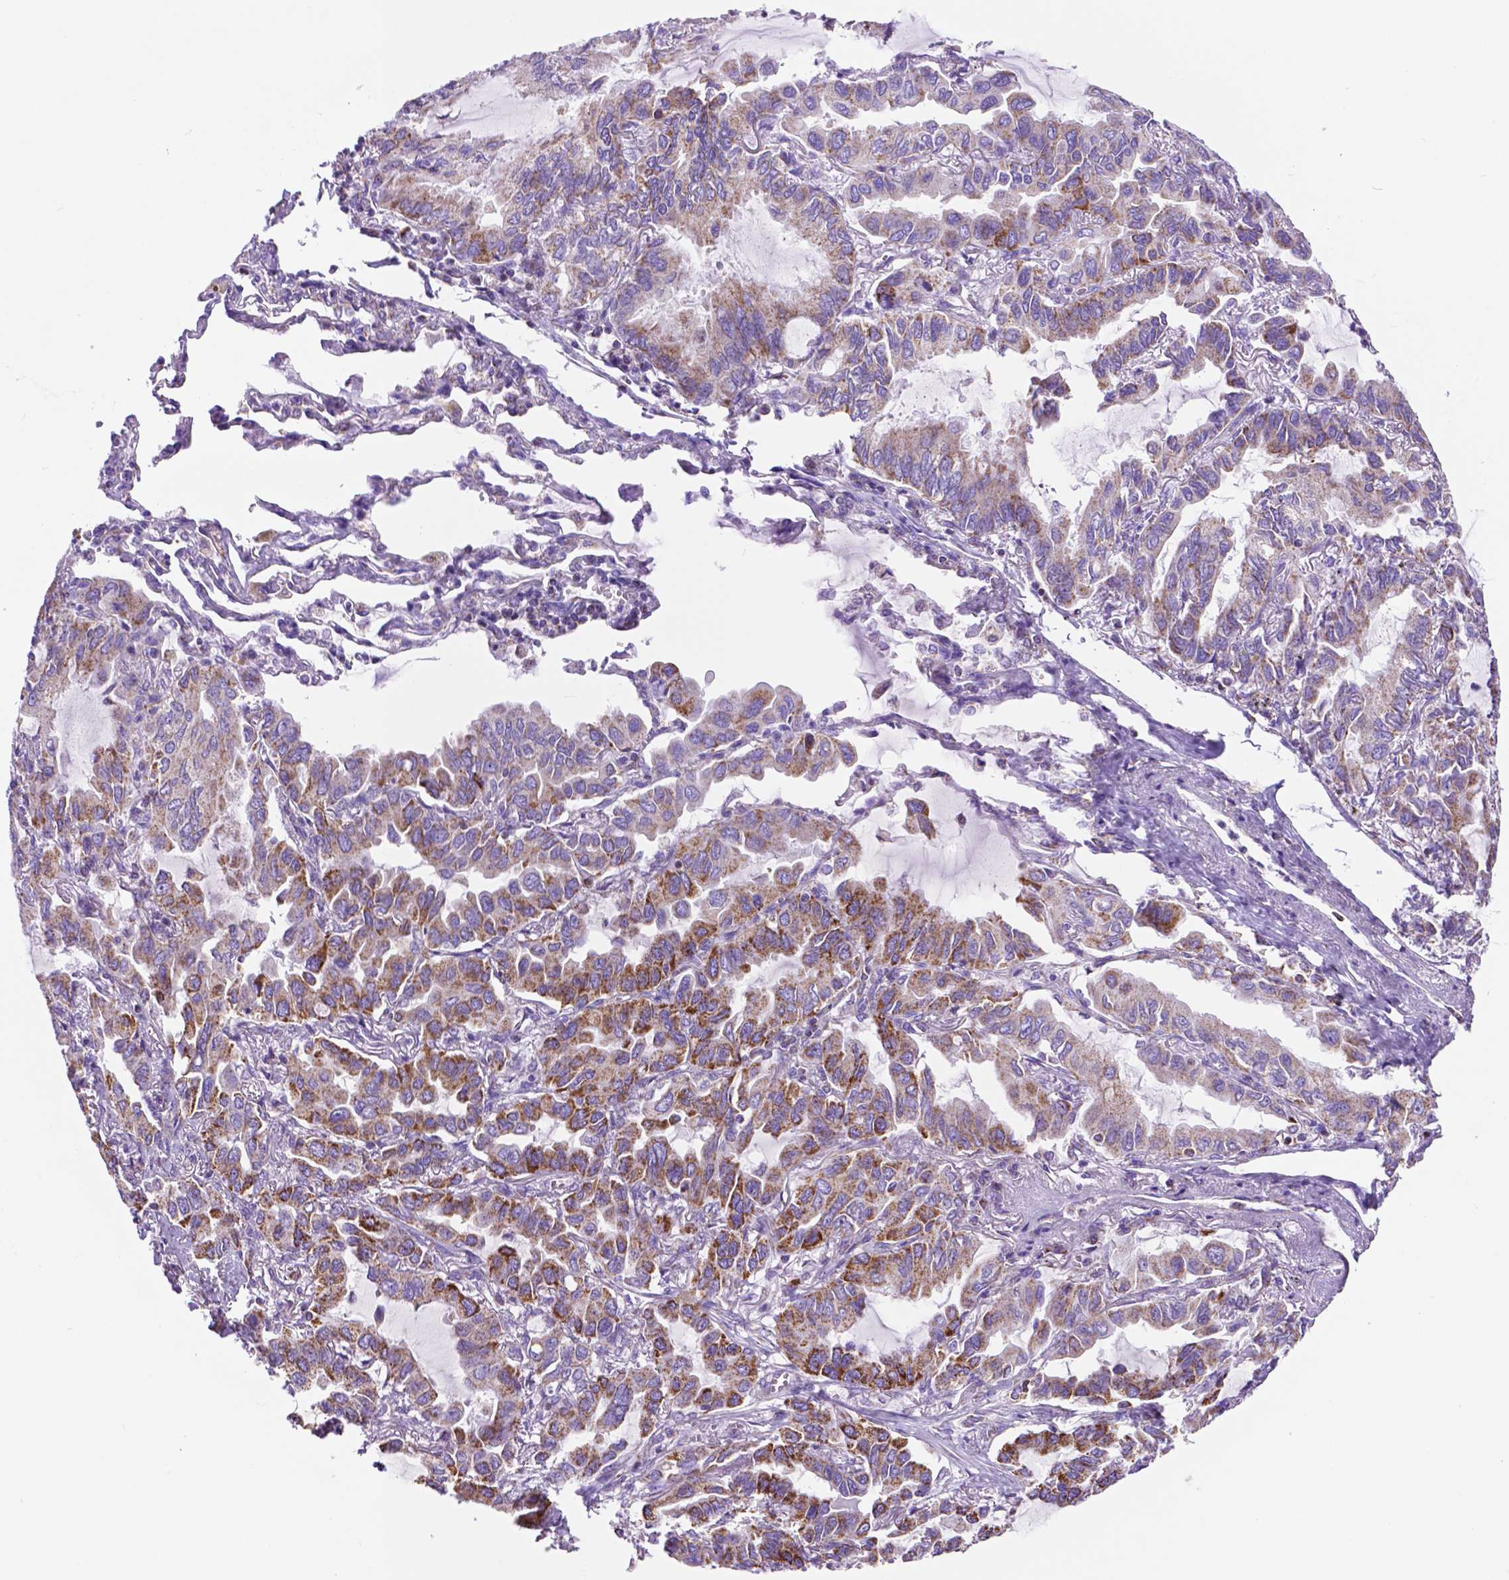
{"staining": {"intensity": "strong", "quantity": "25%-75%", "location": "cytoplasmic/membranous"}, "tissue": "lung cancer", "cell_type": "Tumor cells", "image_type": "cancer", "snomed": [{"axis": "morphology", "description": "Adenocarcinoma, NOS"}, {"axis": "topography", "description": "Lung"}], "caption": "DAB immunohistochemical staining of lung cancer displays strong cytoplasmic/membranous protein positivity in approximately 25%-75% of tumor cells.", "gene": "GDPD5", "patient": {"sex": "male", "age": 64}}